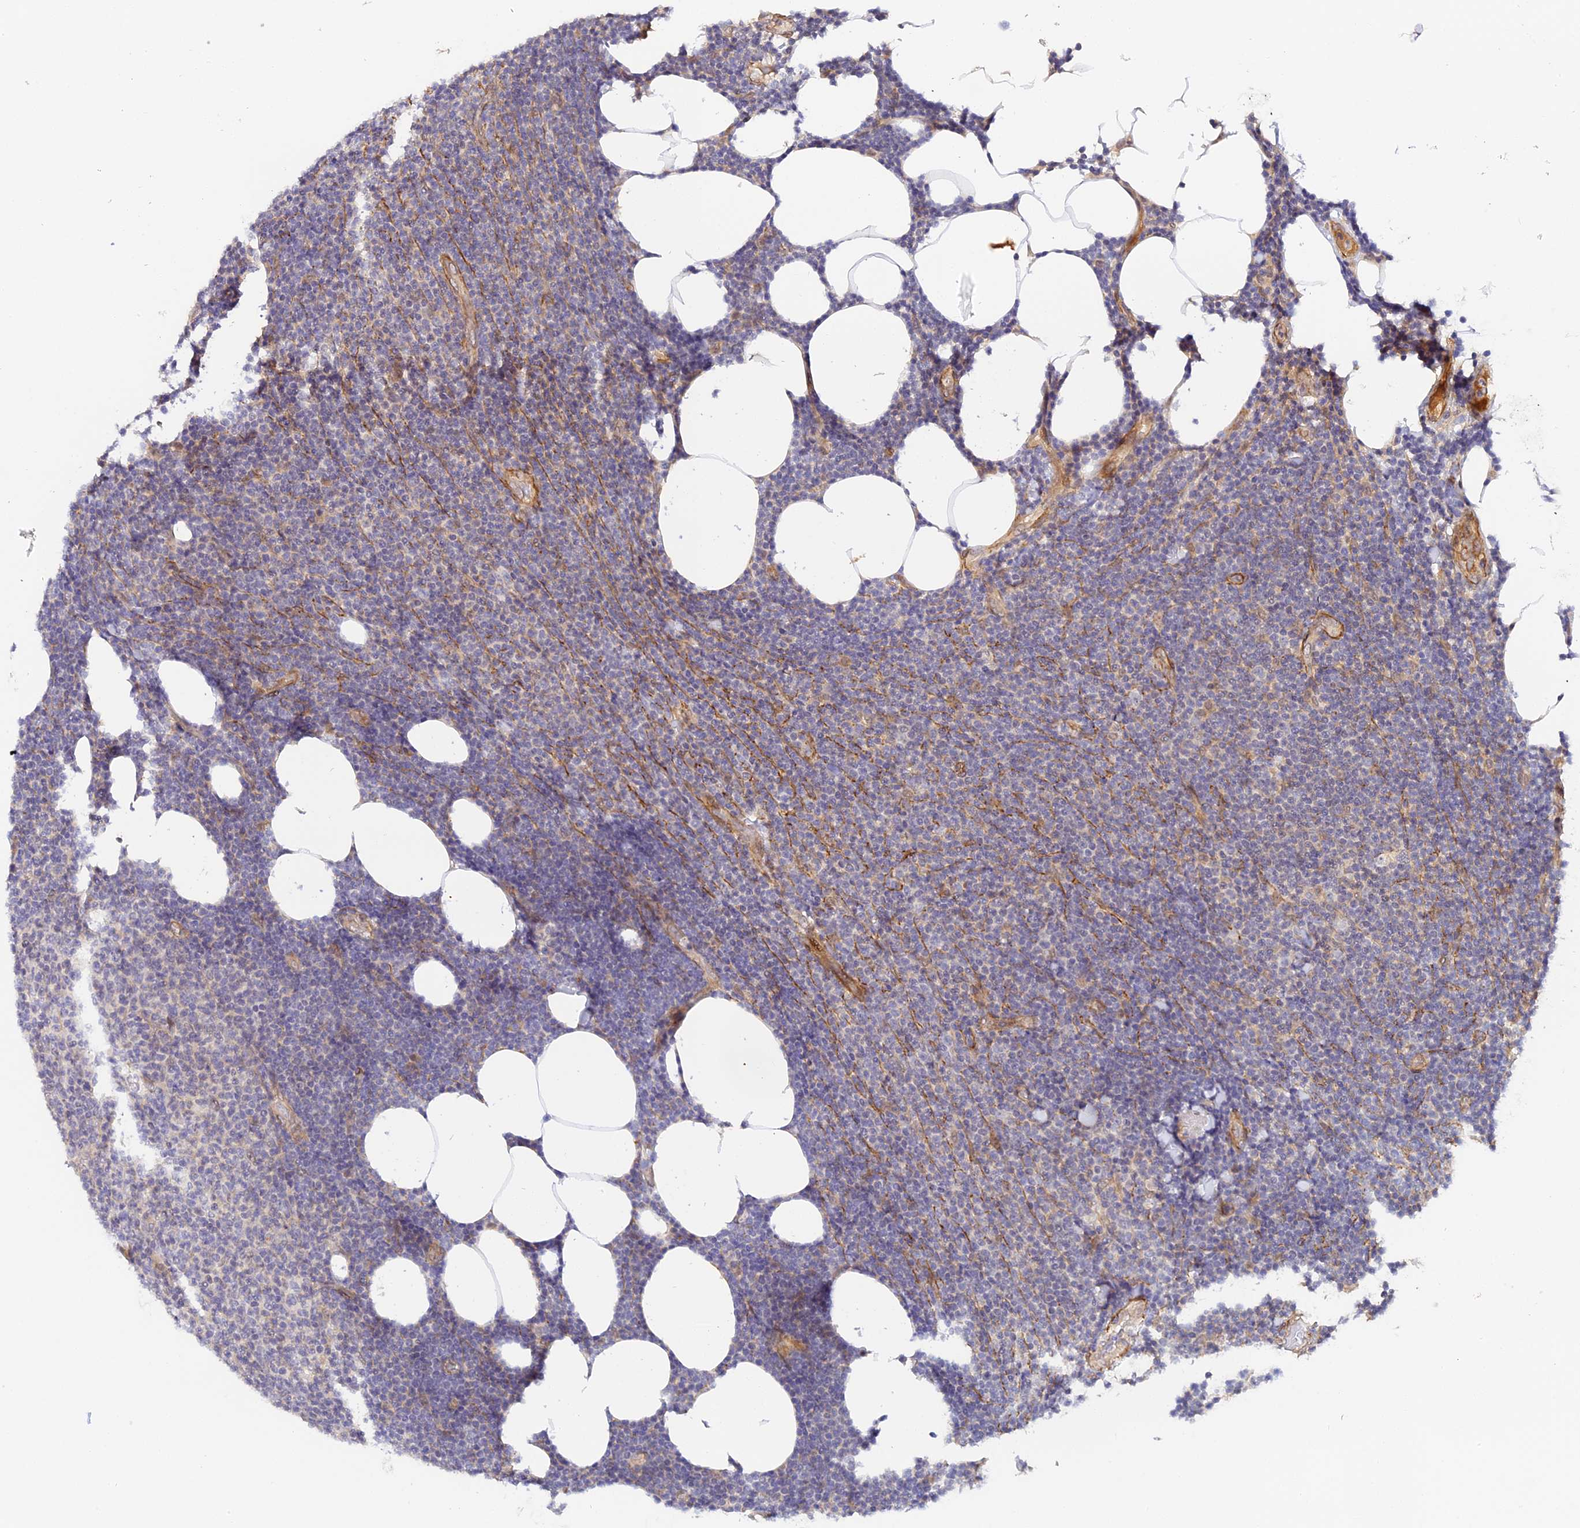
{"staining": {"intensity": "negative", "quantity": "none", "location": "none"}, "tissue": "lymphoma", "cell_type": "Tumor cells", "image_type": "cancer", "snomed": [{"axis": "morphology", "description": "Malignant lymphoma, non-Hodgkin's type, Low grade"}, {"axis": "topography", "description": "Lymph node"}], "caption": "Low-grade malignant lymphoma, non-Hodgkin's type was stained to show a protein in brown. There is no significant staining in tumor cells.", "gene": "IMPACT", "patient": {"sex": "male", "age": 66}}